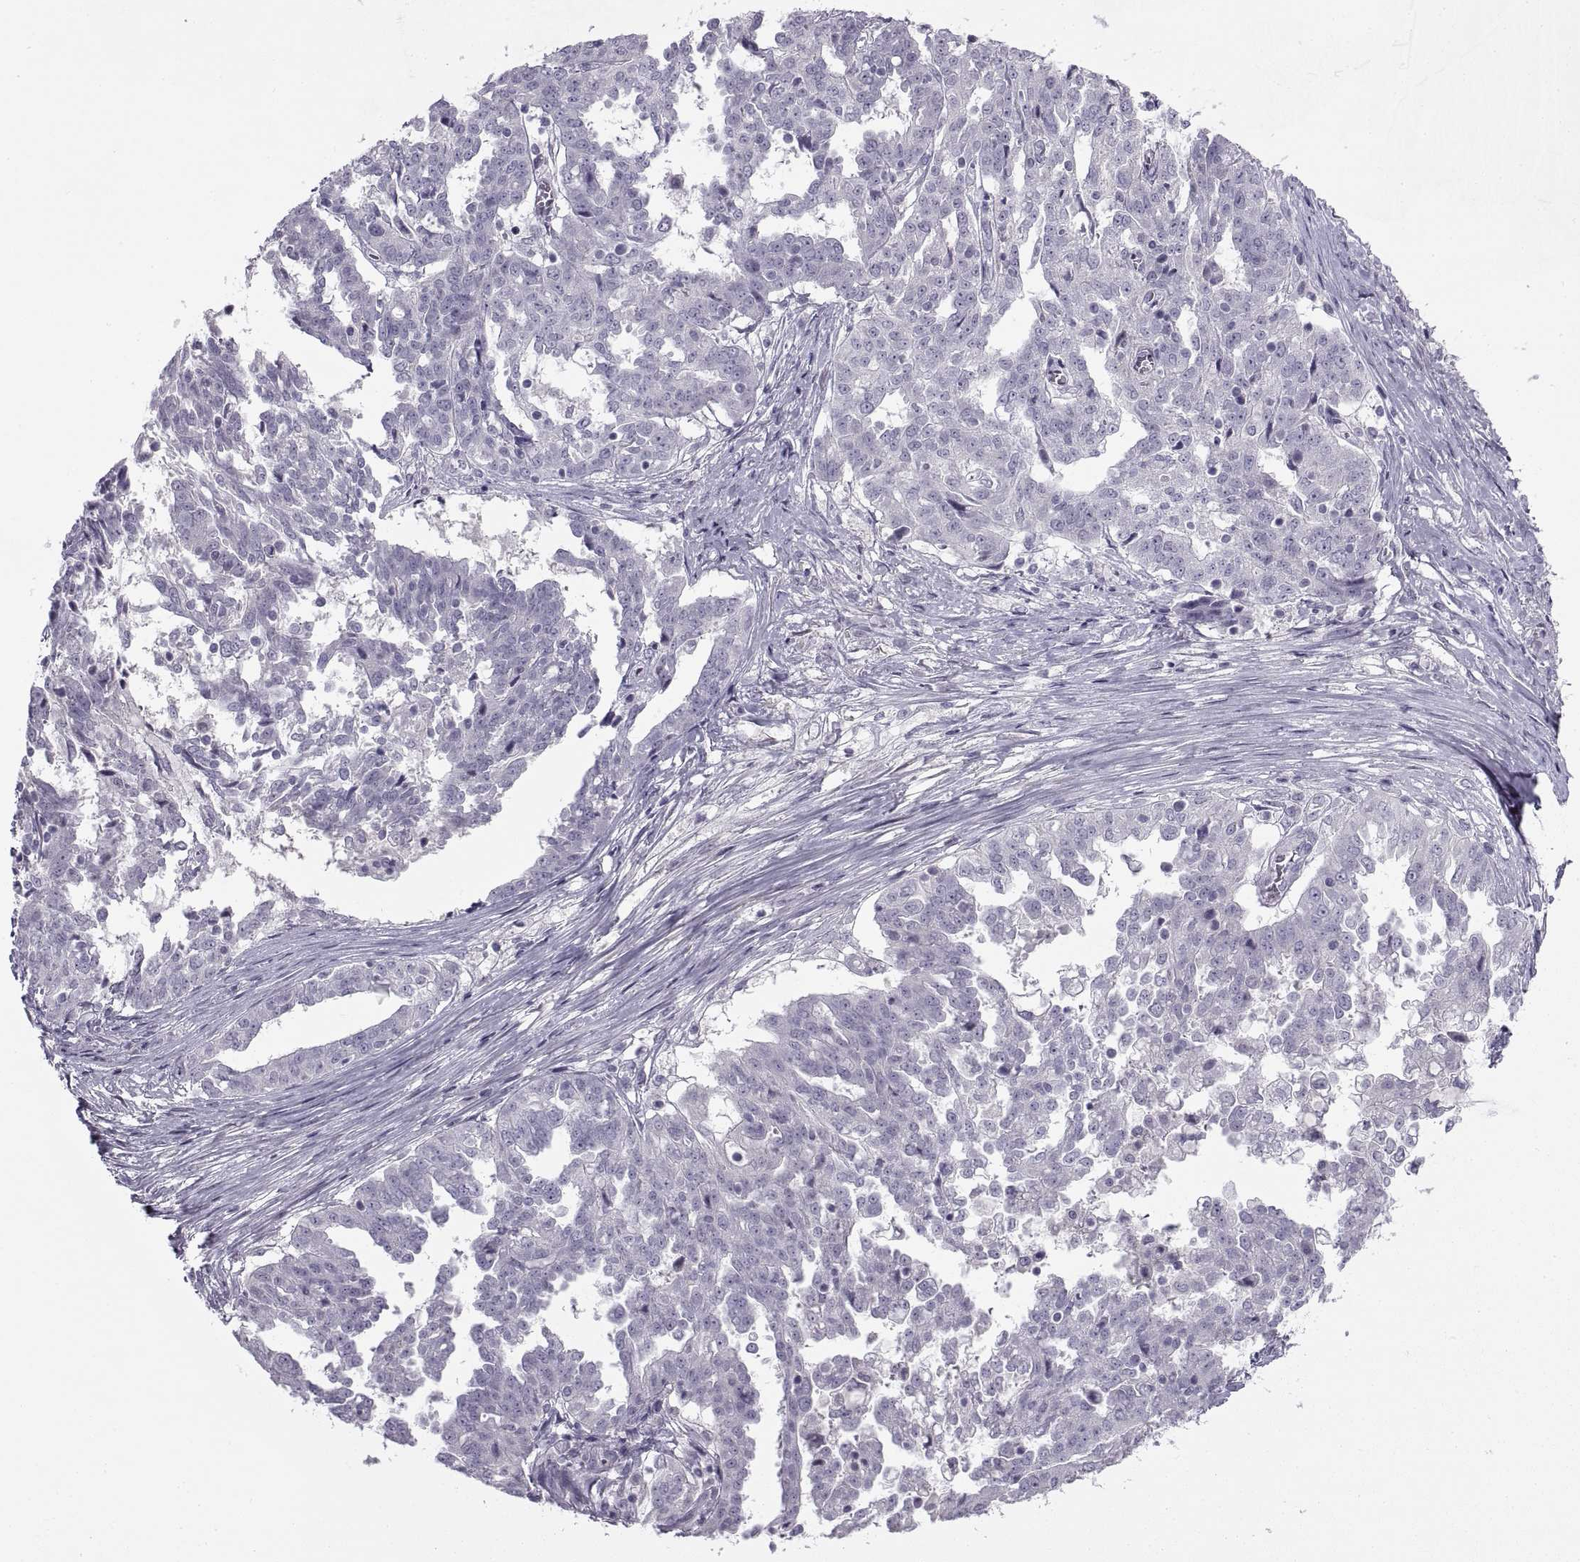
{"staining": {"intensity": "negative", "quantity": "none", "location": "none"}, "tissue": "ovarian cancer", "cell_type": "Tumor cells", "image_type": "cancer", "snomed": [{"axis": "morphology", "description": "Cystadenocarcinoma, serous, NOS"}, {"axis": "topography", "description": "Ovary"}], "caption": "A photomicrograph of ovarian cancer (serous cystadenocarcinoma) stained for a protein reveals no brown staining in tumor cells. (DAB immunohistochemistry (IHC) with hematoxylin counter stain).", "gene": "BSPH1", "patient": {"sex": "female", "age": 67}}